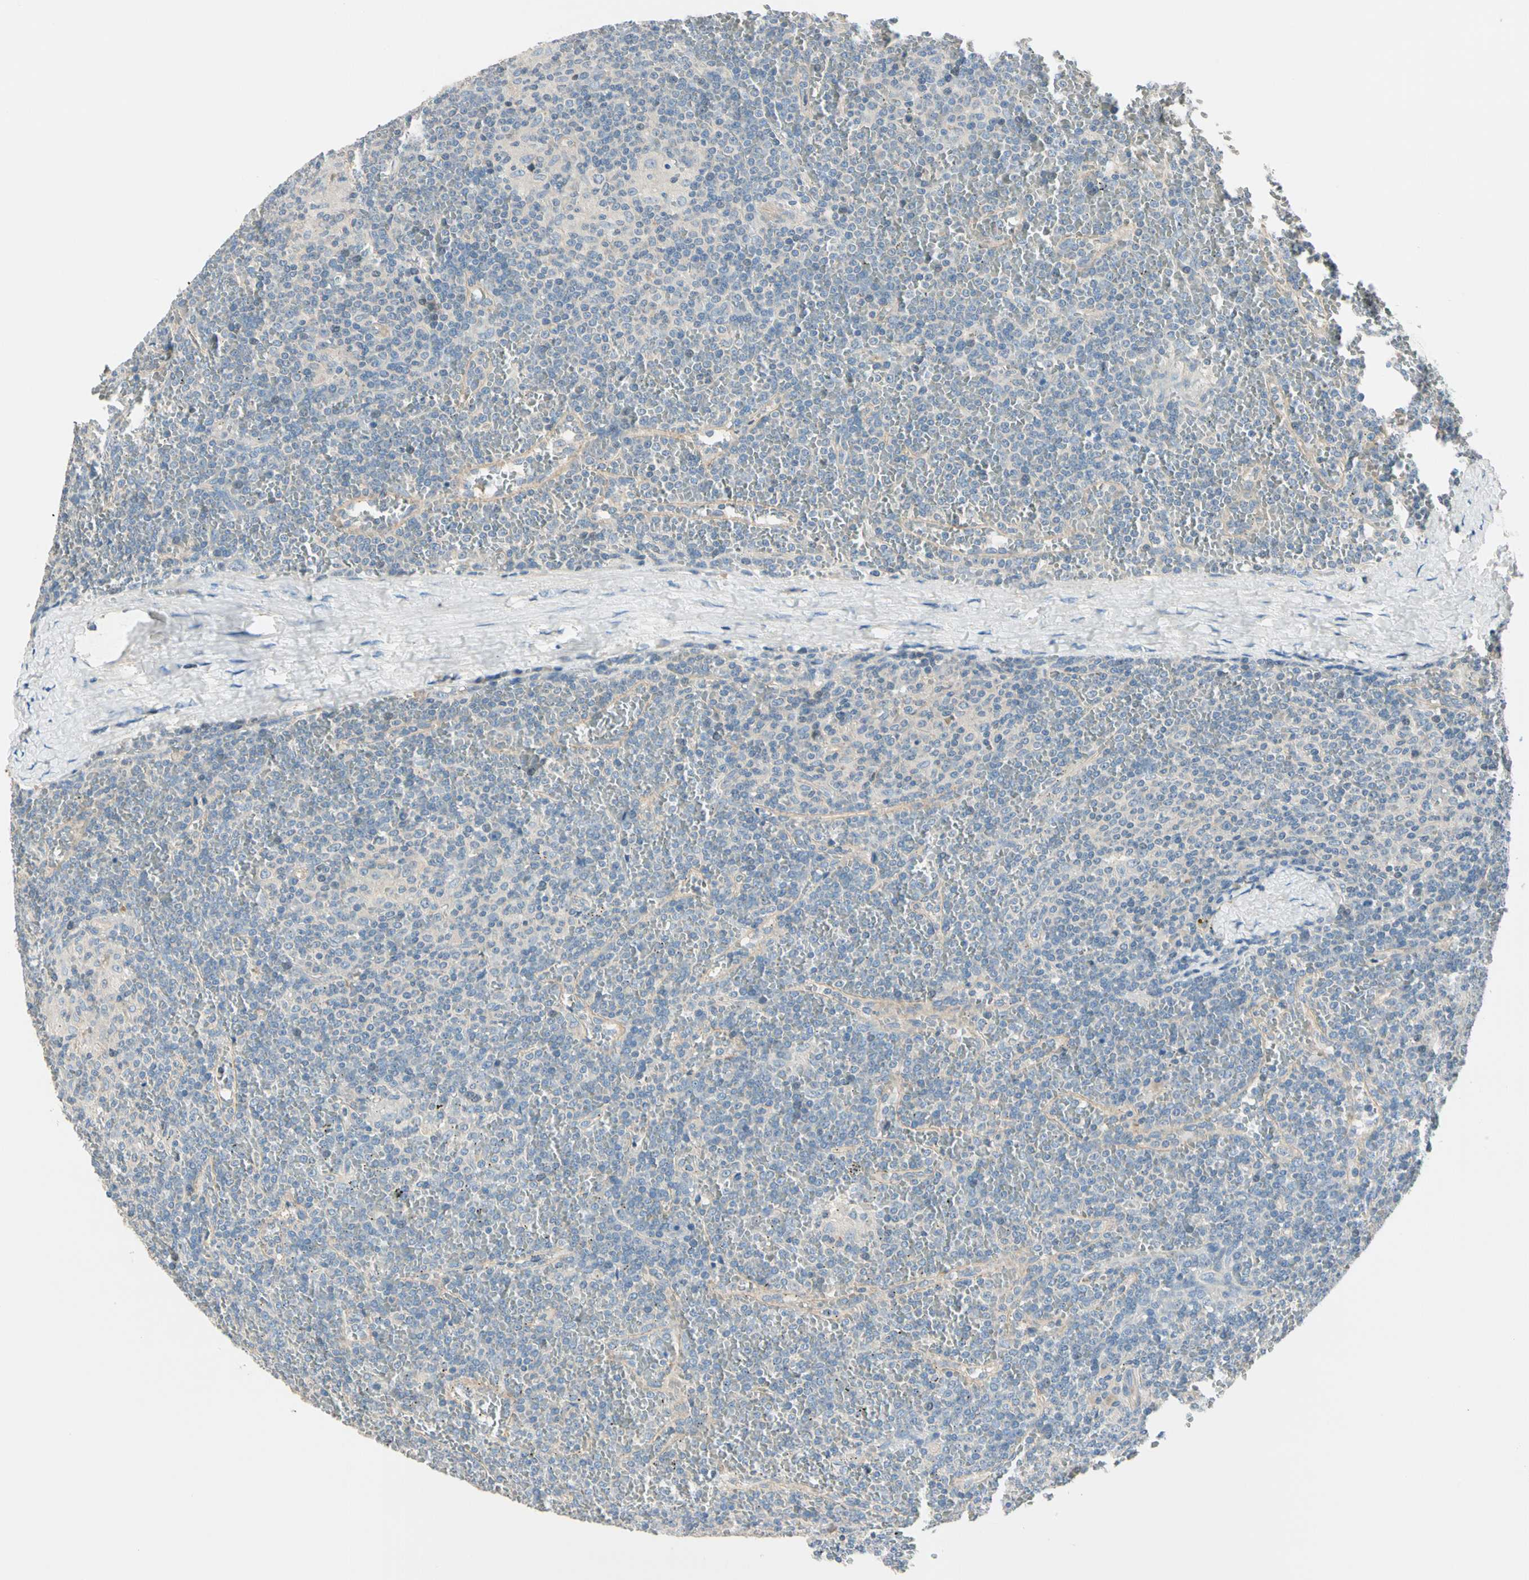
{"staining": {"intensity": "negative", "quantity": "none", "location": "none"}, "tissue": "lymphoma", "cell_type": "Tumor cells", "image_type": "cancer", "snomed": [{"axis": "morphology", "description": "Malignant lymphoma, non-Hodgkin's type, Low grade"}, {"axis": "topography", "description": "Spleen"}], "caption": "Tumor cells are negative for protein expression in human lymphoma.", "gene": "GPR153", "patient": {"sex": "female", "age": 19}}